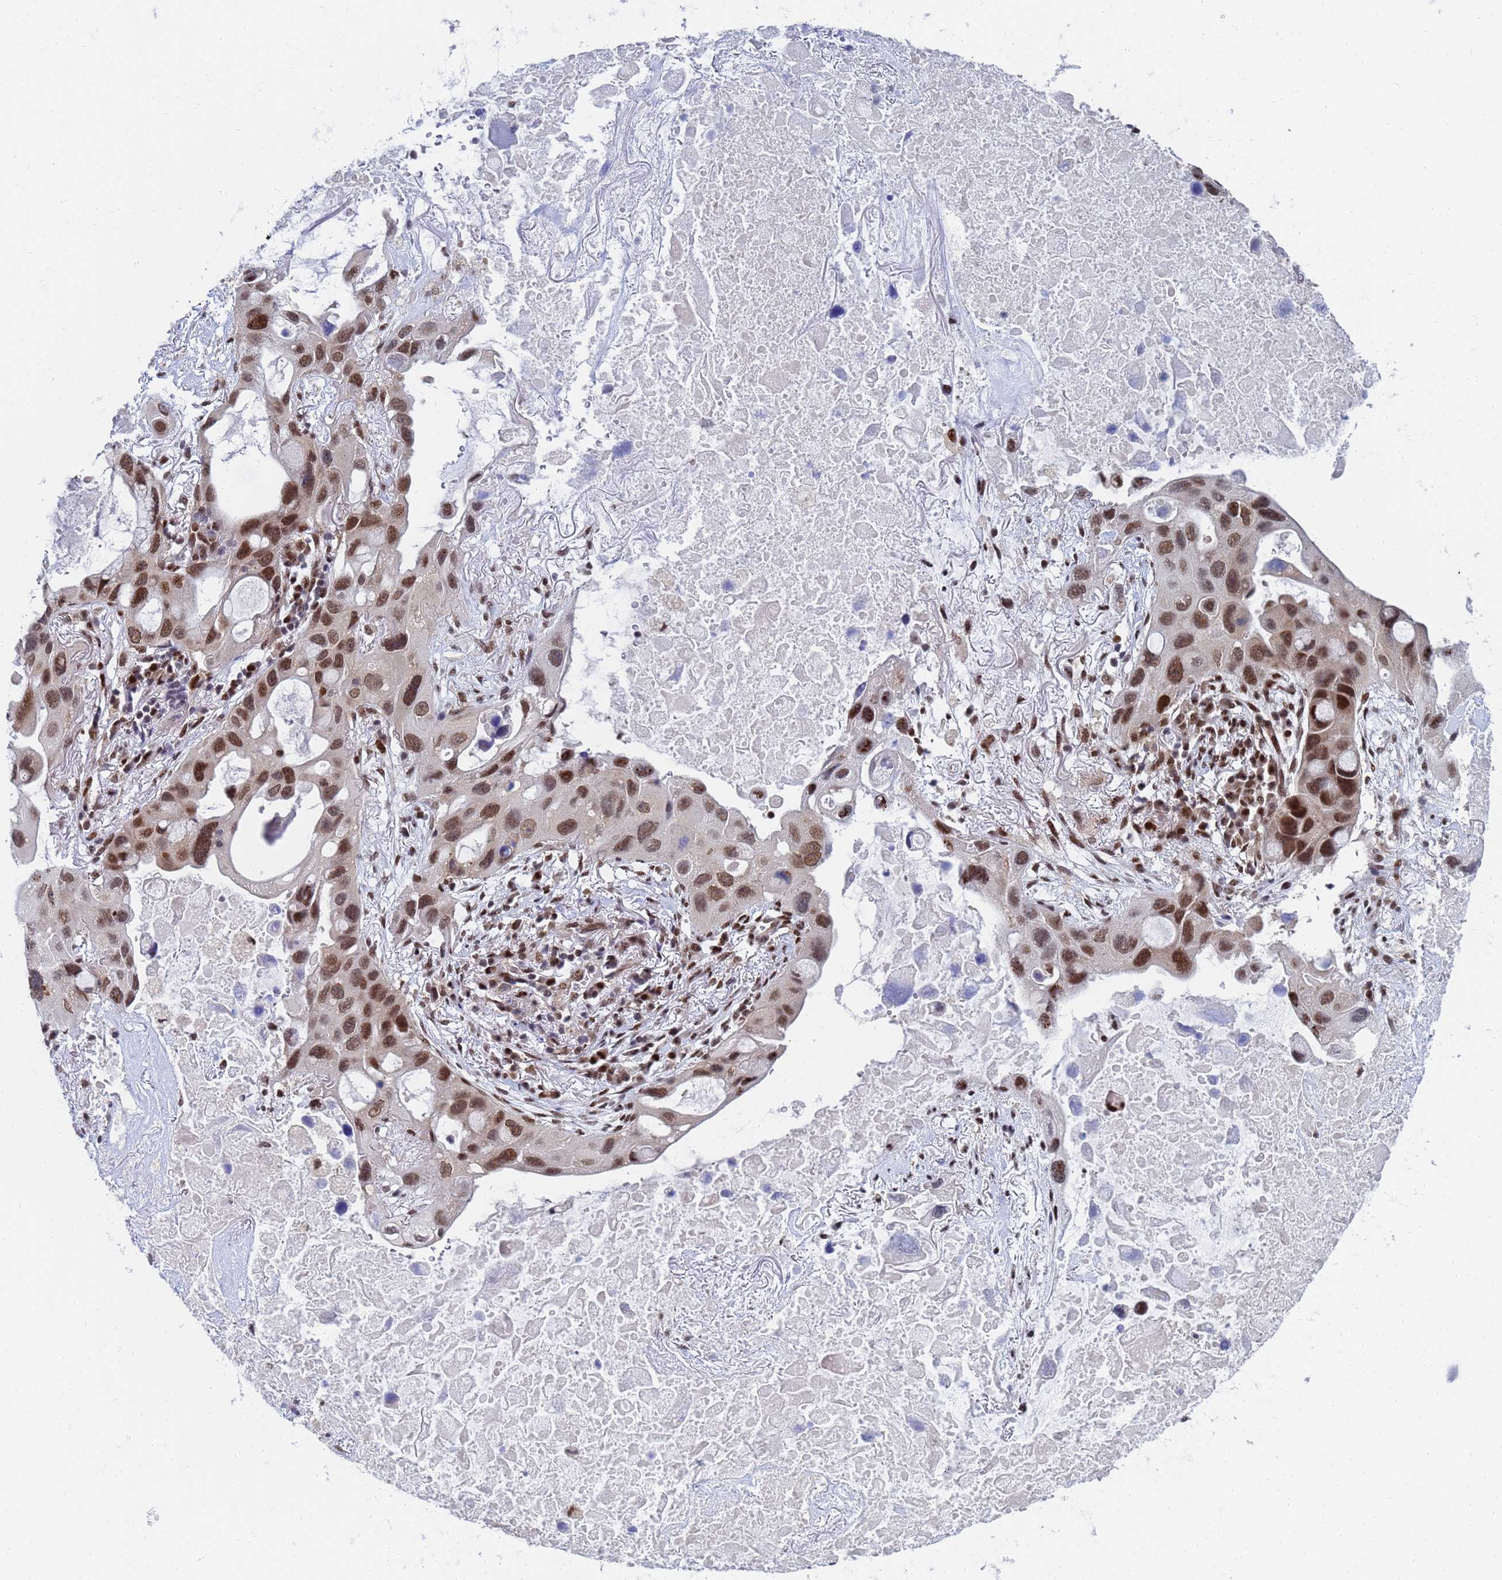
{"staining": {"intensity": "strong", "quantity": ">75%", "location": "nuclear"}, "tissue": "lung cancer", "cell_type": "Tumor cells", "image_type": "cancer", "snomed": [{"axis": "morphology", "description": "Squamous cell carcinoma, NOS"}, {"axis": "topography", "description": "Lung"}], "caption": "DAB (3,3'-diaminobenzidine) immunohistochemical staining of human lung squamous cell carcinoma displays strong nuclear protein expression in approximately >75% of tumor cells. Ihc stains the protein in brown and the nuclei are stained blue.", "gene": "AP5Z1", "patient": {"sex": "female", "age": 73}}